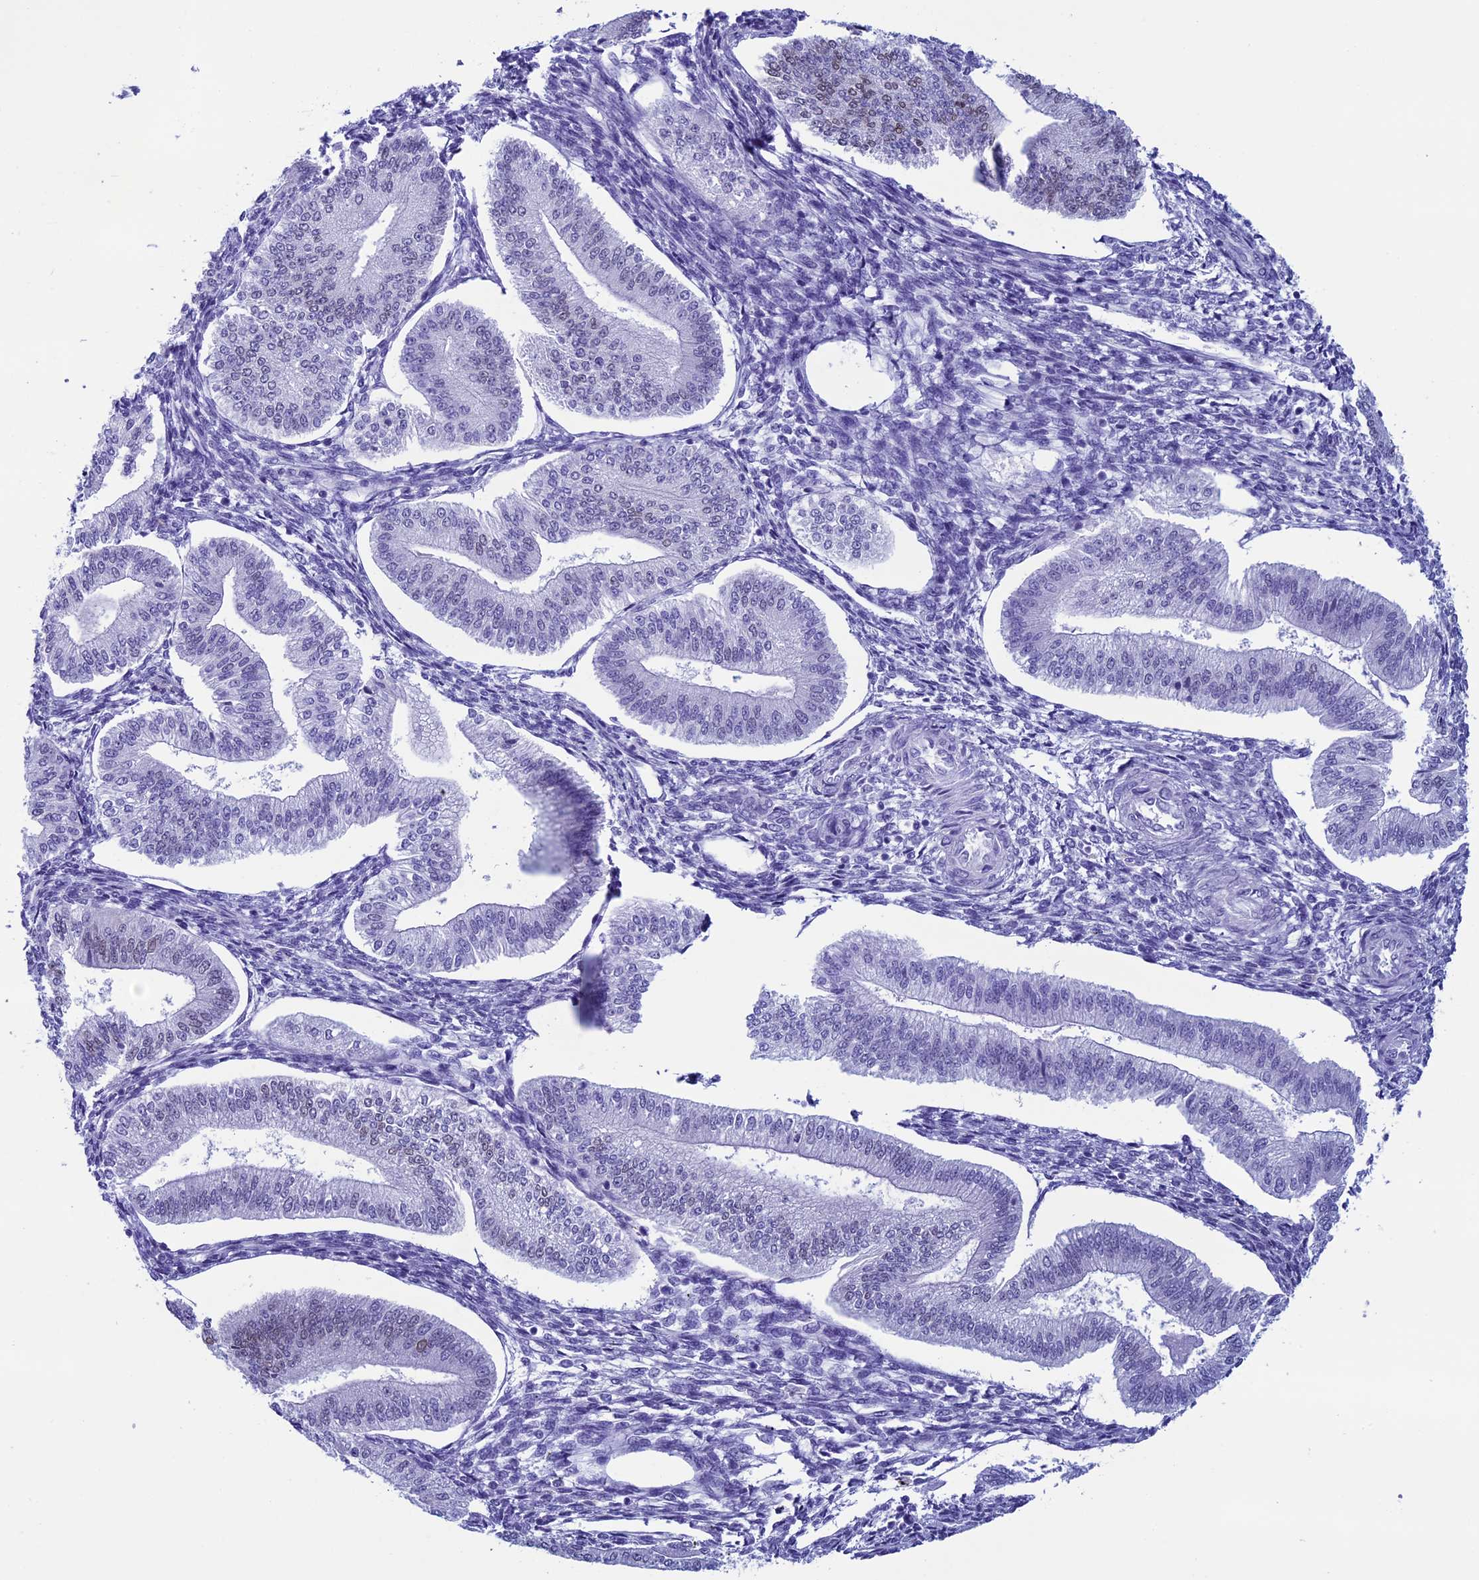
{"staining": {"intensity": "negative", "quantity": "none", "location": "none"}, "tissue": "endometrium", "cell_type": "Cells in endometrial stroma", "image_type": "normal", "snomed": [{"axis": "morphology", "description": "Normal tissue, NOS"}, {"axis": "topography", "description": "Endometrium"}], "caption": "Cells in endometrial stroma are negative for brown protein staining in unremarkable endometrium. The staining was performed using DAB to visualize the protein expression in brown, while the nuclei were stained in blue with hematoxylin (Magnification: 20x).", "gene": "FAM169A", "patient": {"sex": "female", "age": 34}}